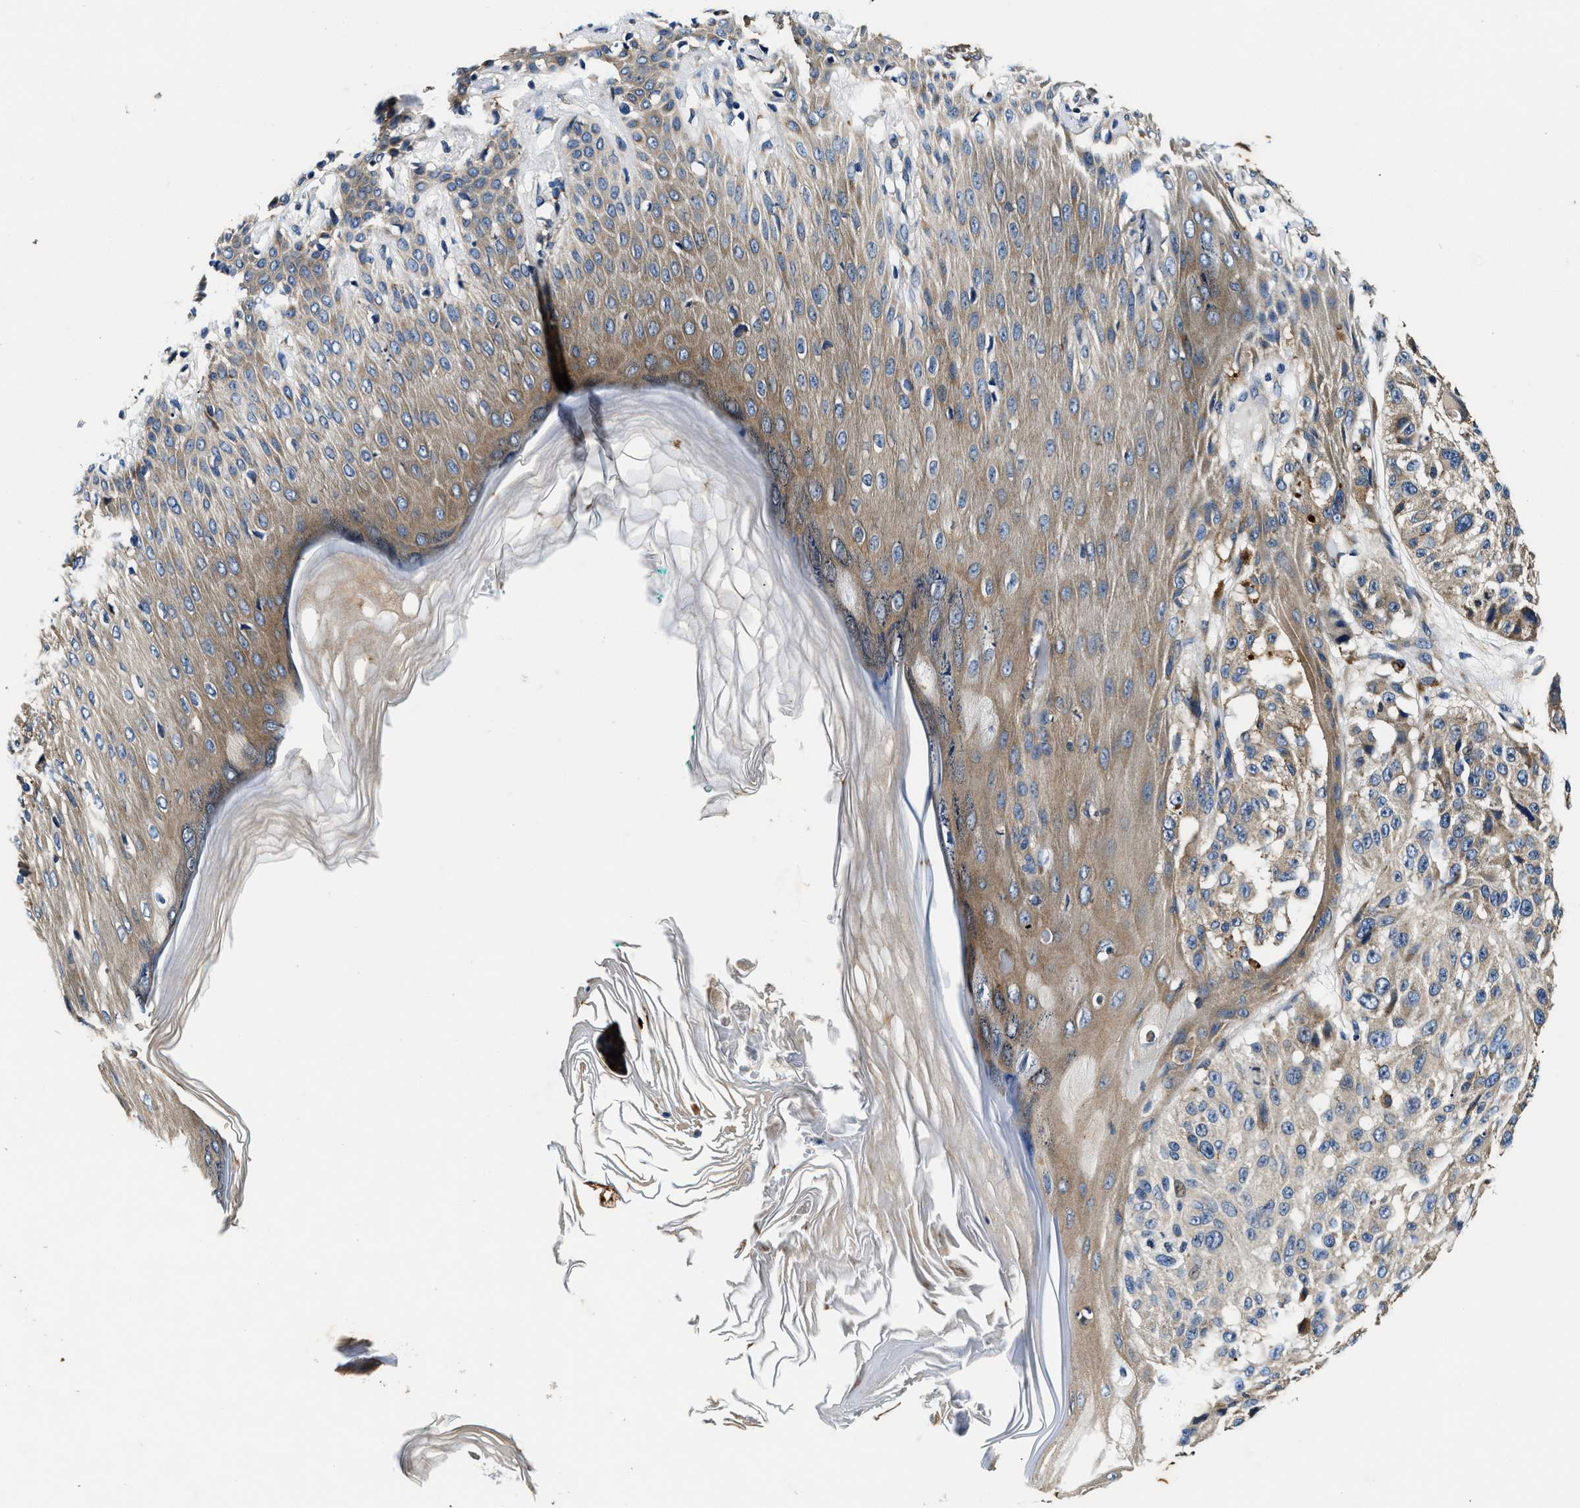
{"staining": {"intensity": "weak", "quantity": "<25%", "location": "cytoplasmic/membranous"}, "tissue": "melanoma", "cell_type": "Tumor cells", "image_type": "cancer", "snomed": [{"axis": "morphology", "description": "Malignant melanoma, NOS"}, {"axis": "topography", "description": "Skin"}], "caption": "Tumor cells are negative for brown protein staining in melanoma.", "gene": "PI4KB", "patient": {"sex": "female", "age": 46}}